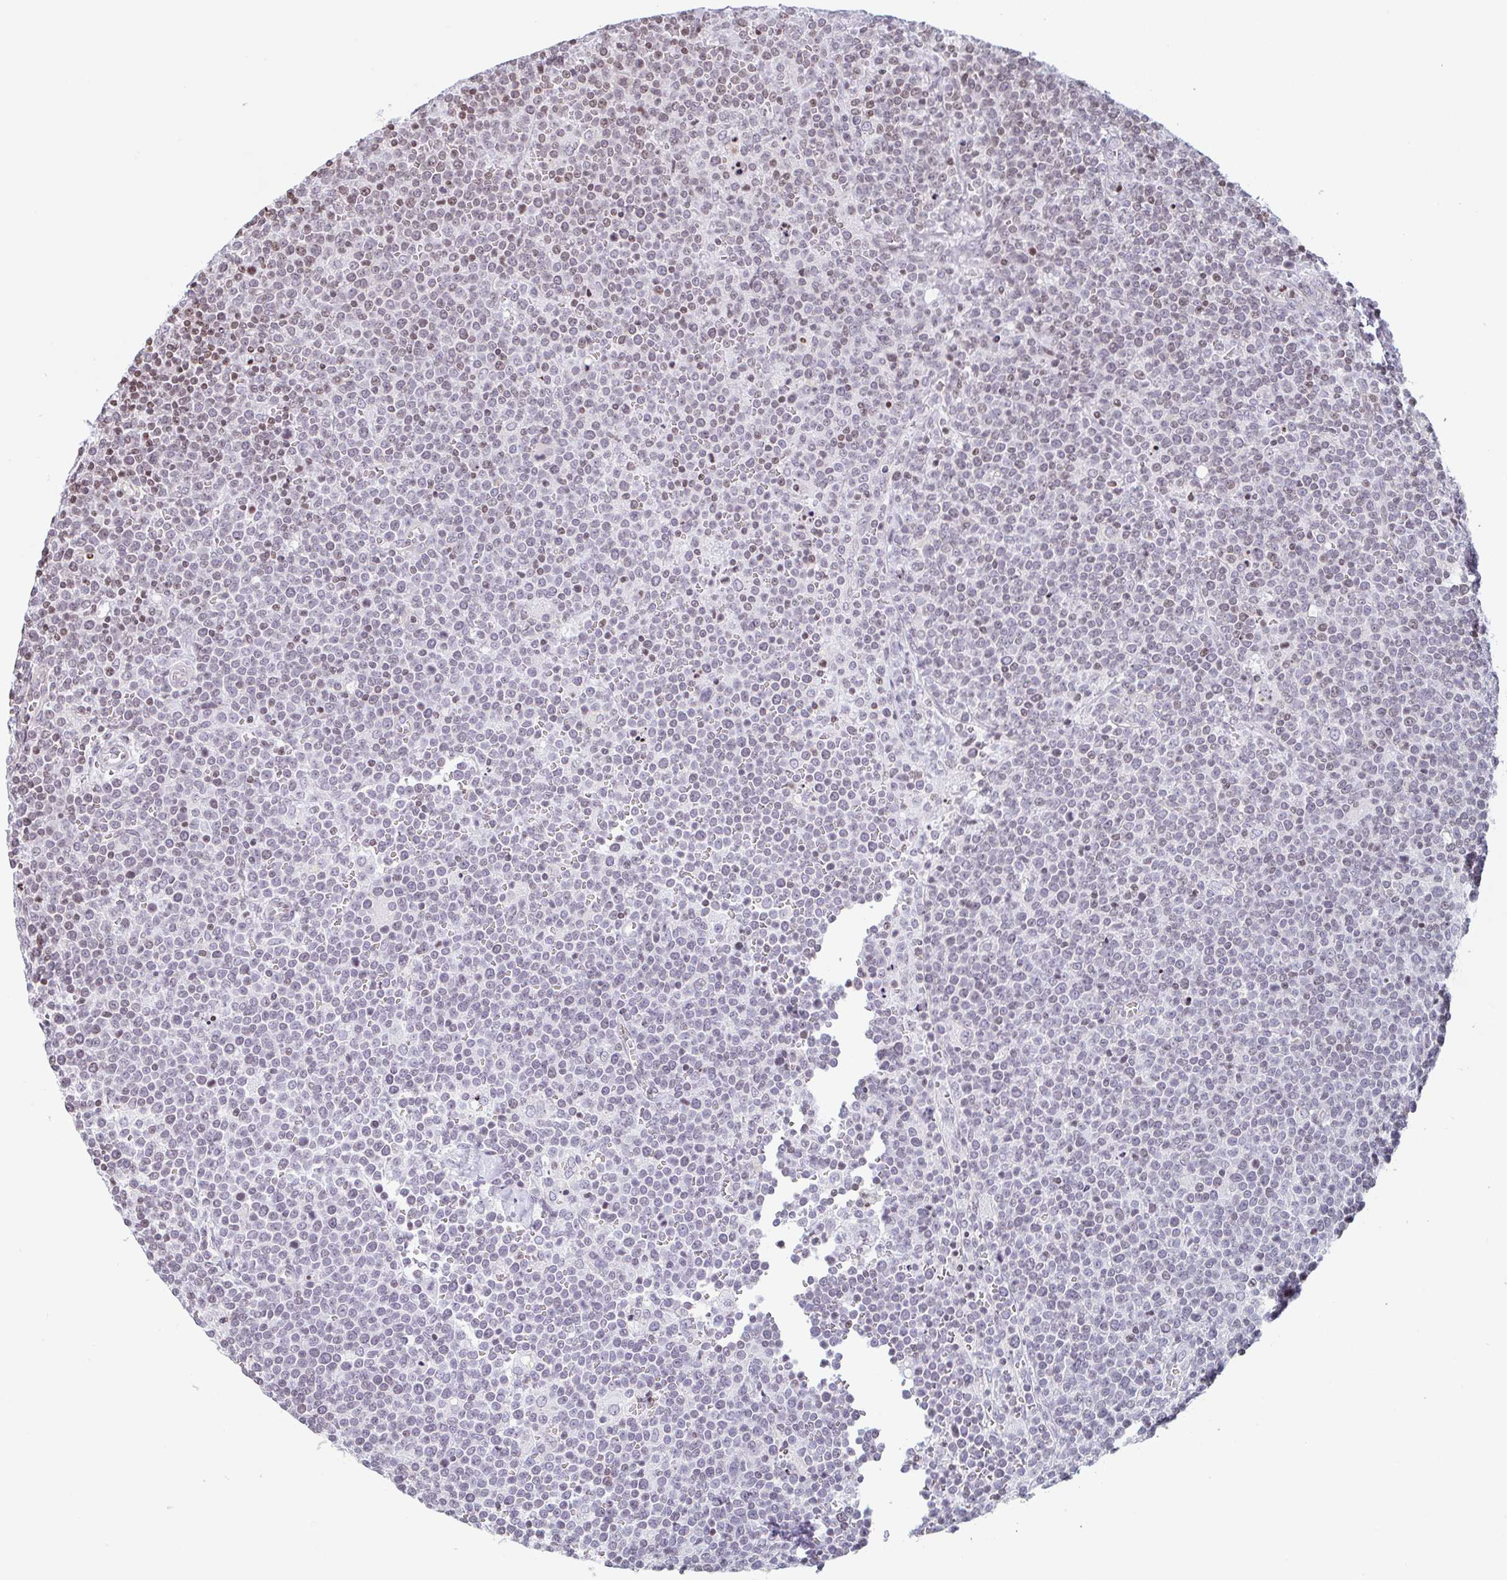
{"staining": {"intensity": "weak", "quantity": "25%-75%", "location": "nuclear"}, "tissue": "lymphoma", "cell_type": "Tumor cells", "image_type": "cancer", "snomed": [{"axis": "morphology", "description": "Malignant lymphoma, non-Hodgkin's type, High grade"}, {"axis": "topography", "description": "Lymph node"}], "caption": "Immunohistochemical staining of human lymphoma reveals weak nuclear protein staining in approximately 25%-75% of tumor cells.", "gene": "NOL6", "patient": {"sex": "male", "age": 61}}